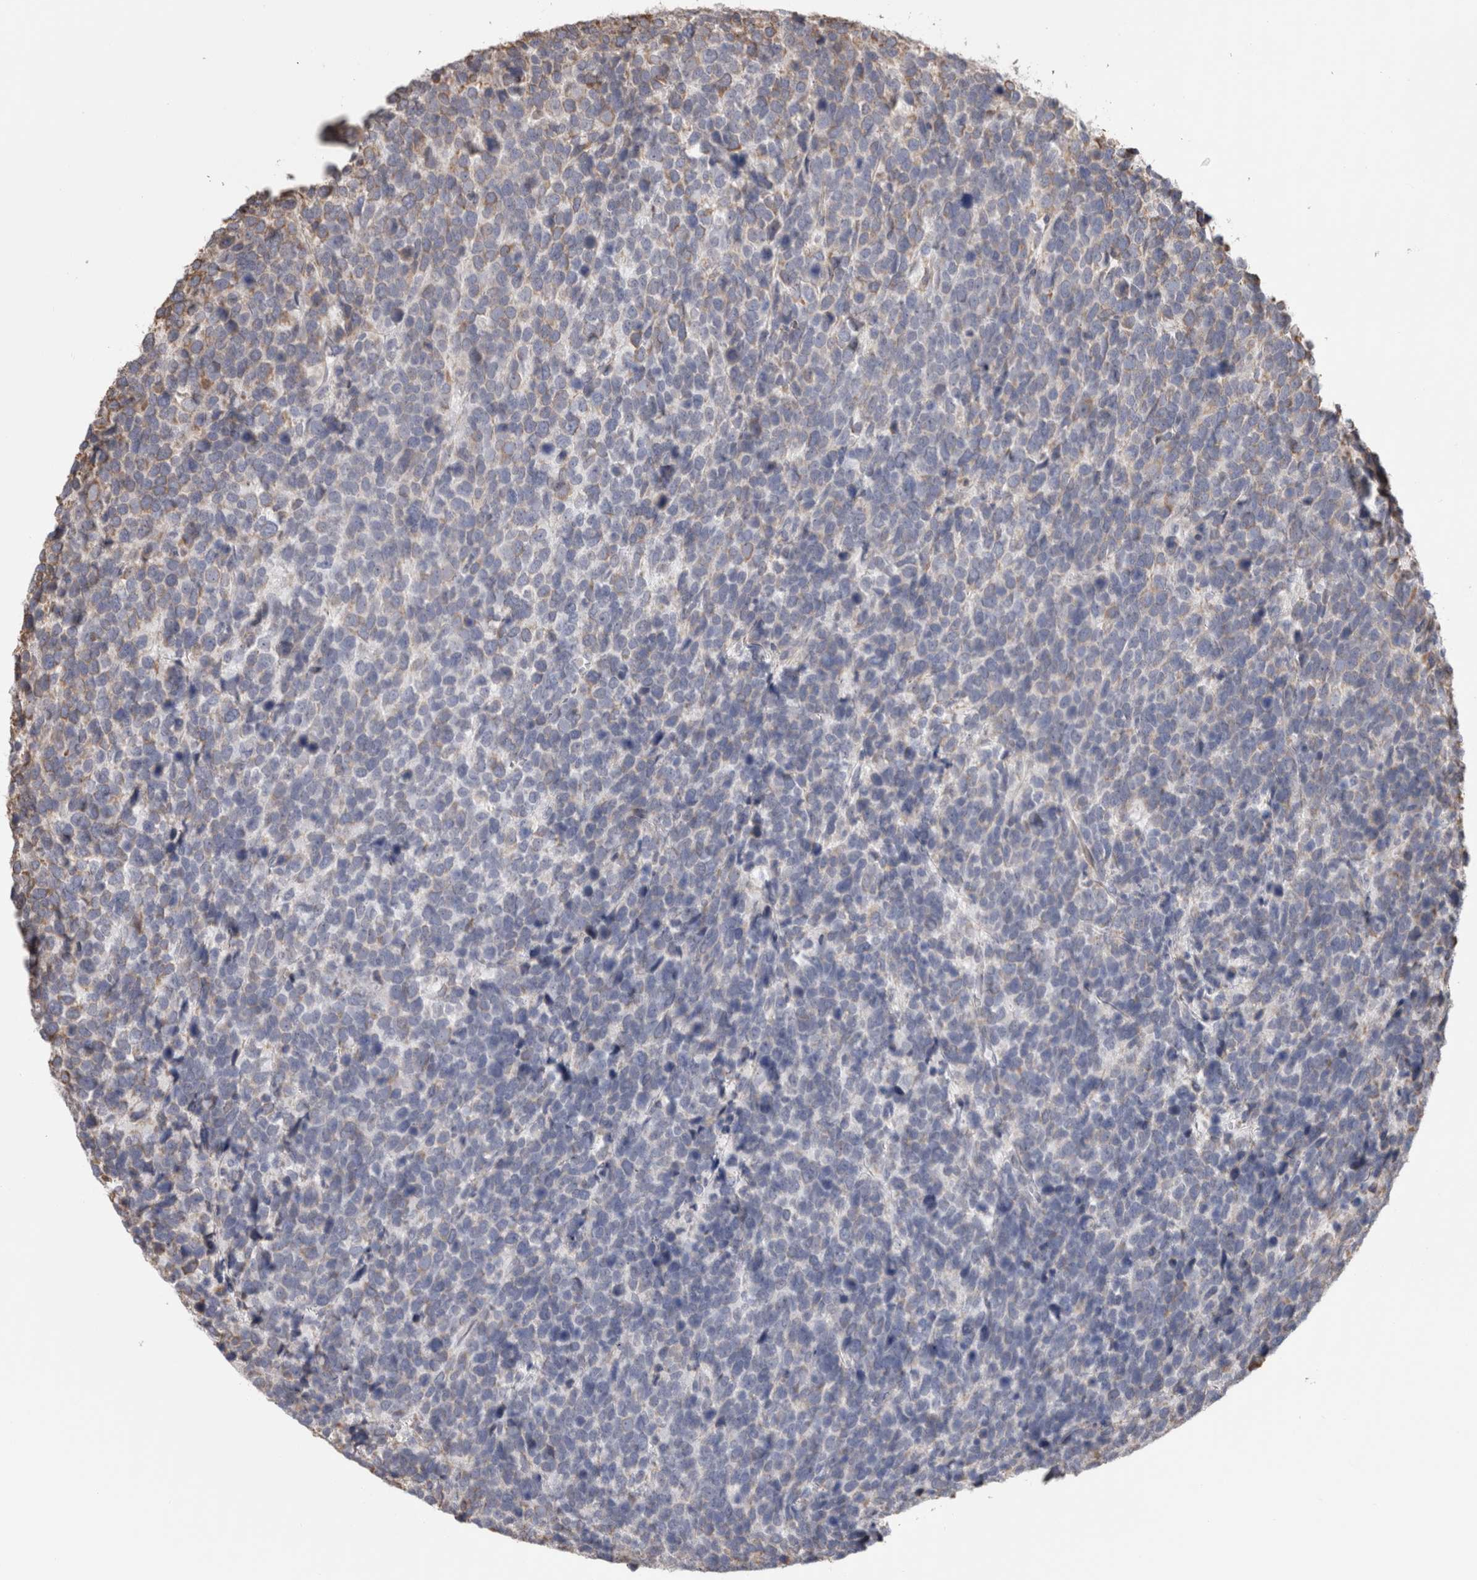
{"staining": {"intensity": "negative", "quantity": "none", "location": "none"}, "tissue": "urothelial cancer", "cell_type": "Tumor cells", "image_type": "cancer", "snomed": [{"axis": "morphology", "description": "Urothelial carcinoma, High grade"}, {"axis": "topography", "description": "Urinary bladder"}], "caption": "This is an immunohistochemistry micrograph of high-grade urothelial carcinoma. There is no positivity in tumor cells.", "gene": "SMAP2", "patient": {"sex": "female", "age": 82}}